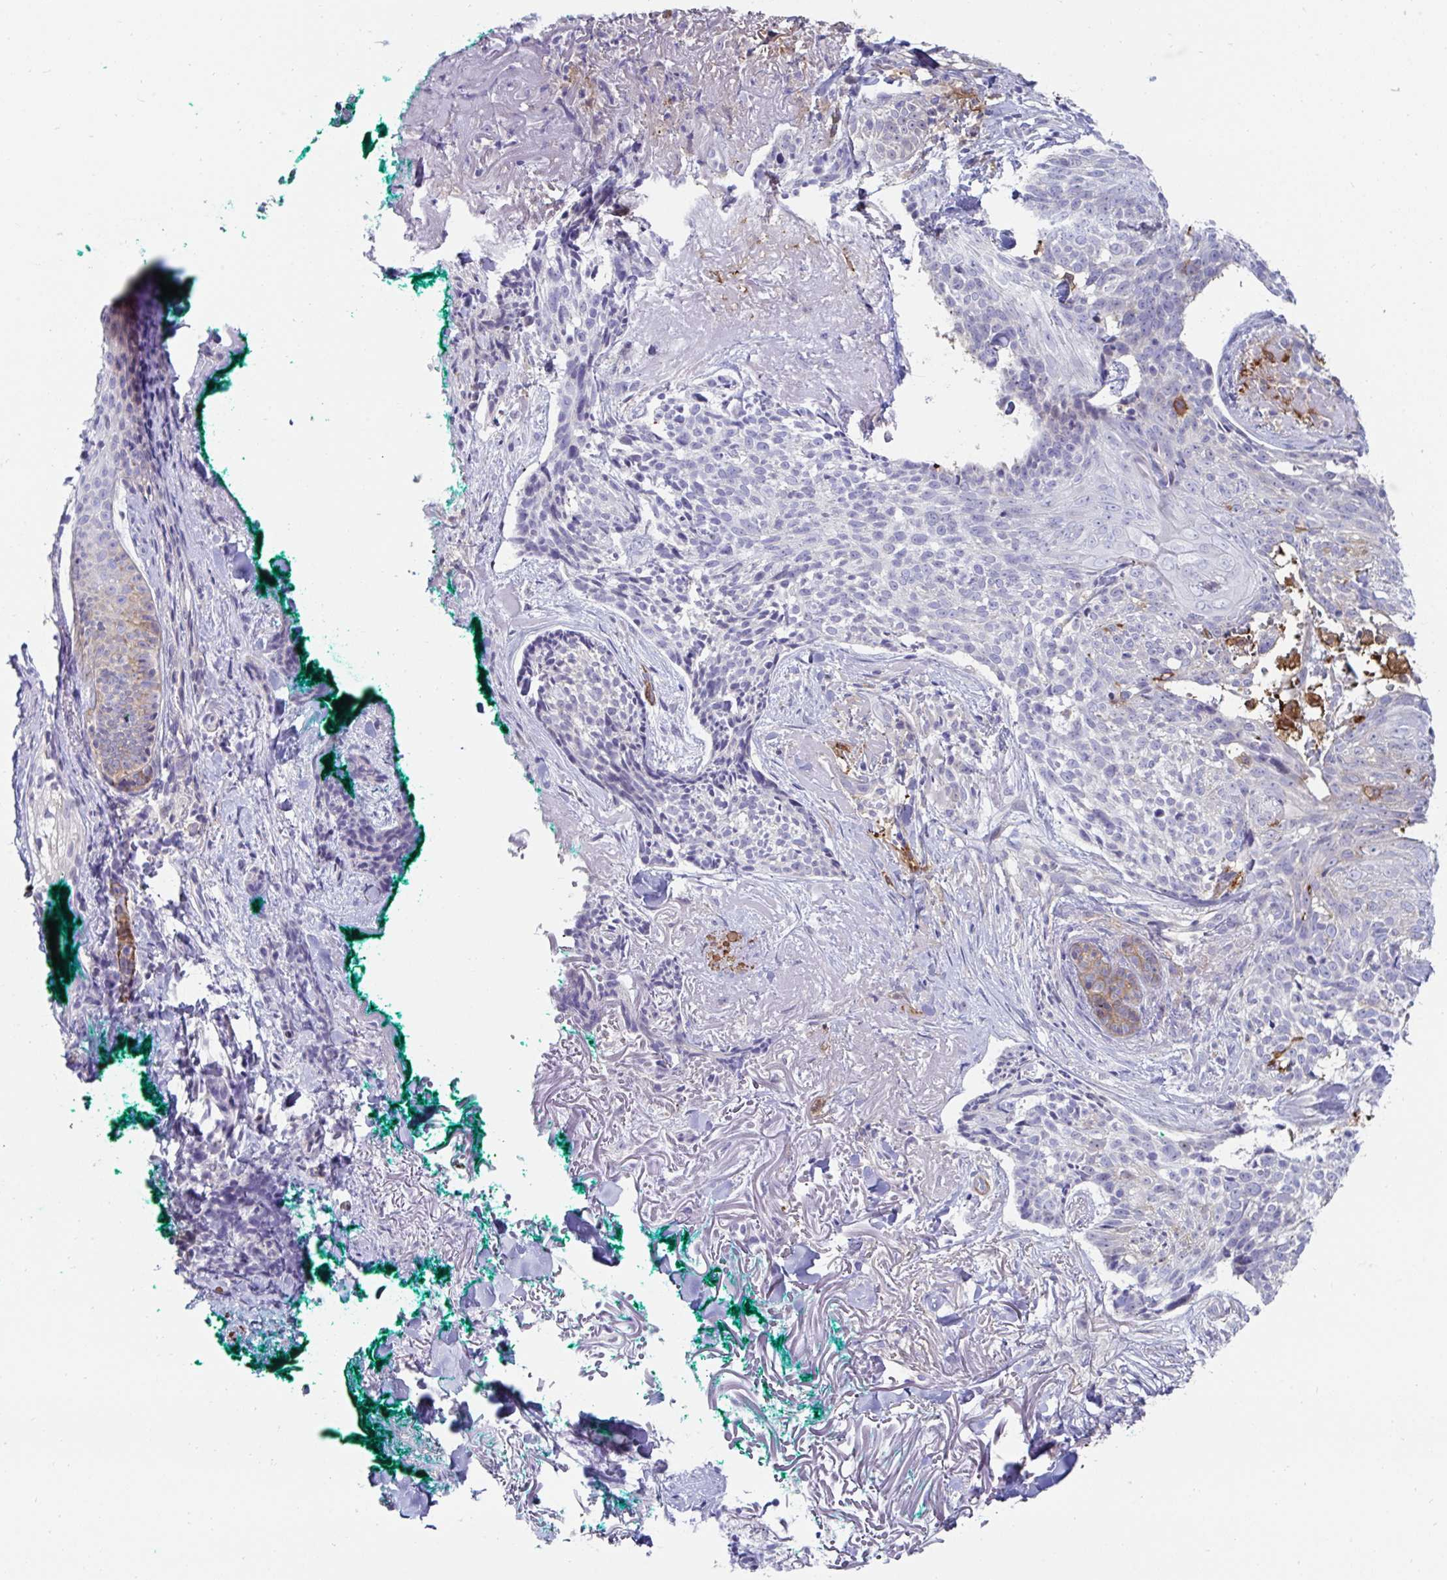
{"staining": {"intensity": "negative", "quantity": "none", "location": "none"}, "tissue": "skin cancer", "cell_type": "Tumor cells", "image_type": "cancer", "snomed": [{"axis": "morphology", "description": "Basal cell carcinoma"}, {"axis": "topography", "description": "Skin"}, {"axis": "topography", "description": "Skin of face"}], "caption": "Tumor cells are negative for brown protein staining in basal cell carcinoma (skin).", "gene": "FBXL13", "patient": {"sex": "female", "age": 95}}